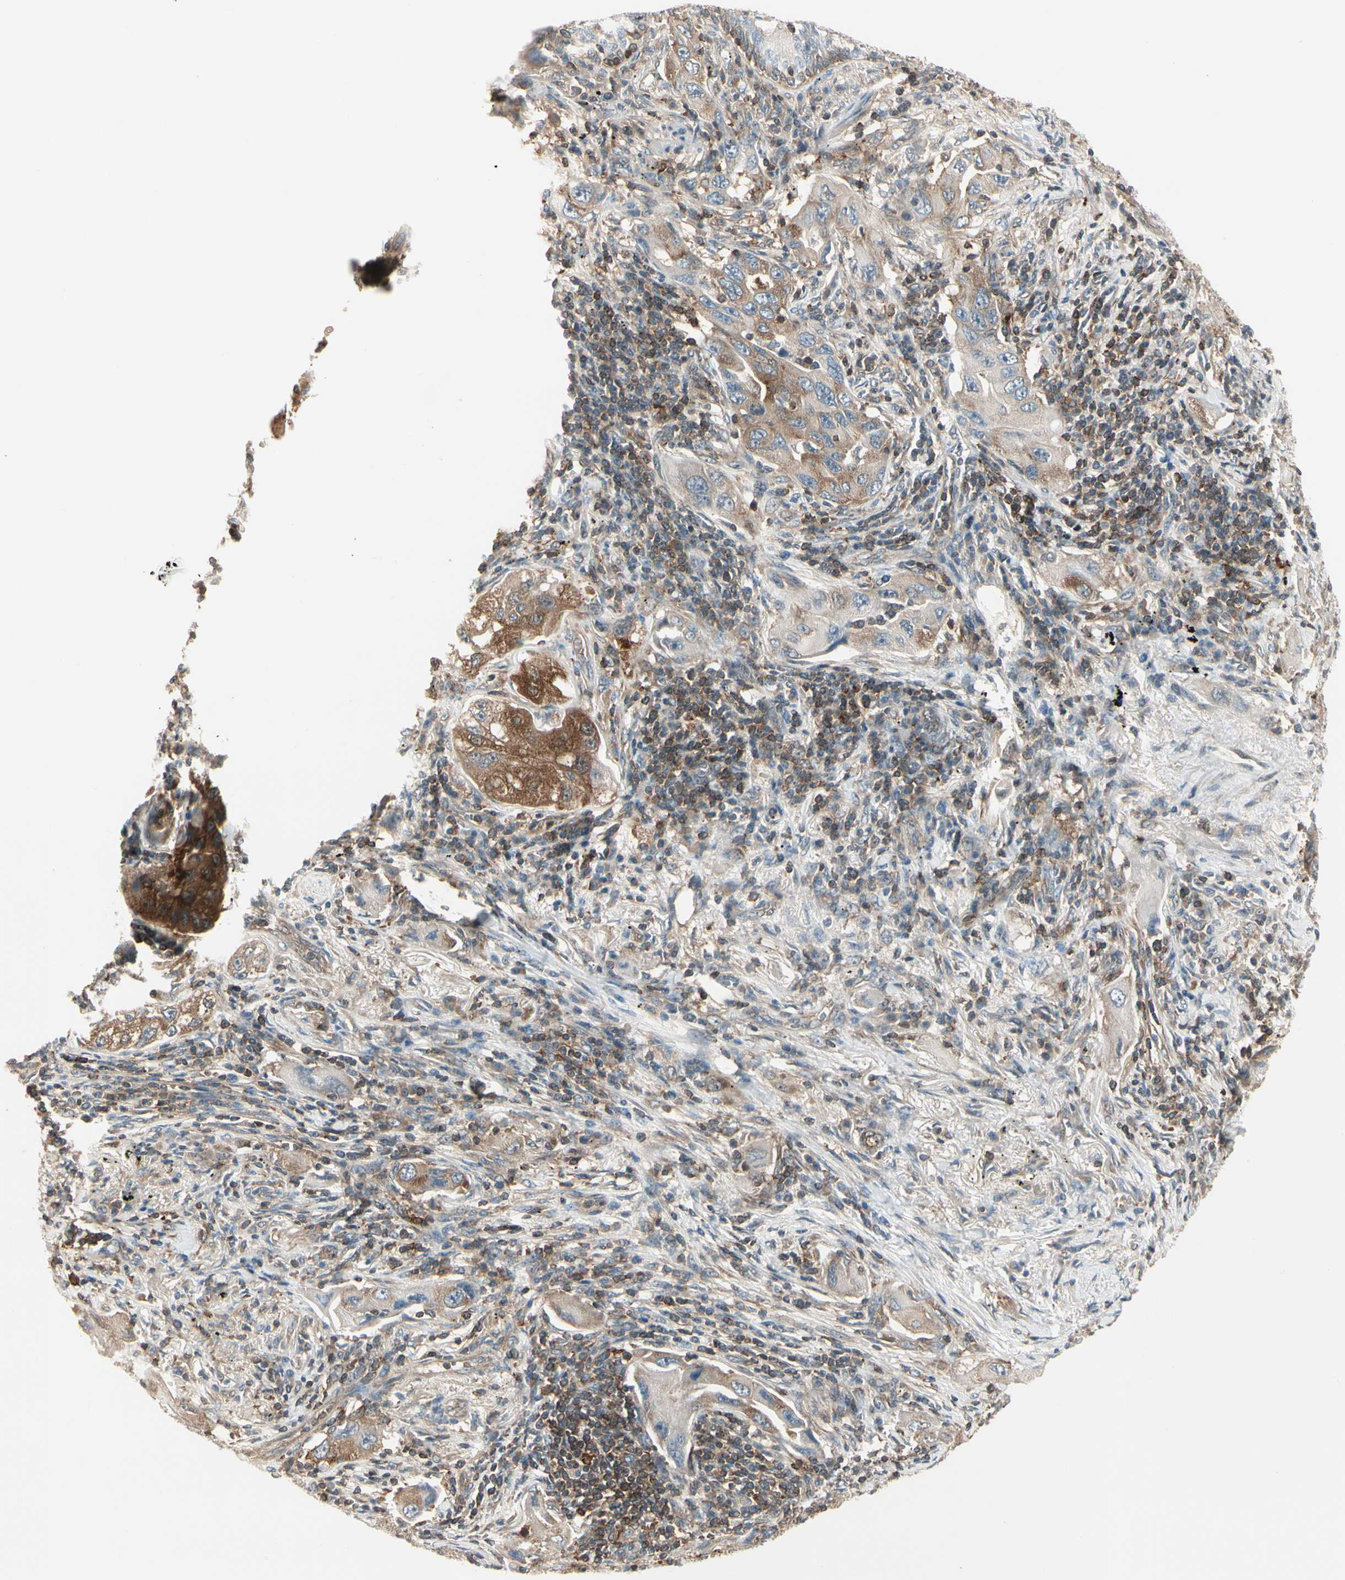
{"staining": {"intensity": "moderate", "quantity": "25%-75%", "location": "cytoplasmic/membranous"}, "tissue": "lung cancer", "cell_type": "Tumor cells", "image_type": "cancer", "snomed": [{"axis": "morphology", "description": "Adenocarcinoma, NOS"}, {"axis": "topography", "description": "Lung"}], "caption": "Lung cancer tissue shows moderate cytoplasmic/membranous expression in approximately 25%-75% of tumor cells", "gene": "OXSR1", "patient": {"sex": "female", "age": 65}}